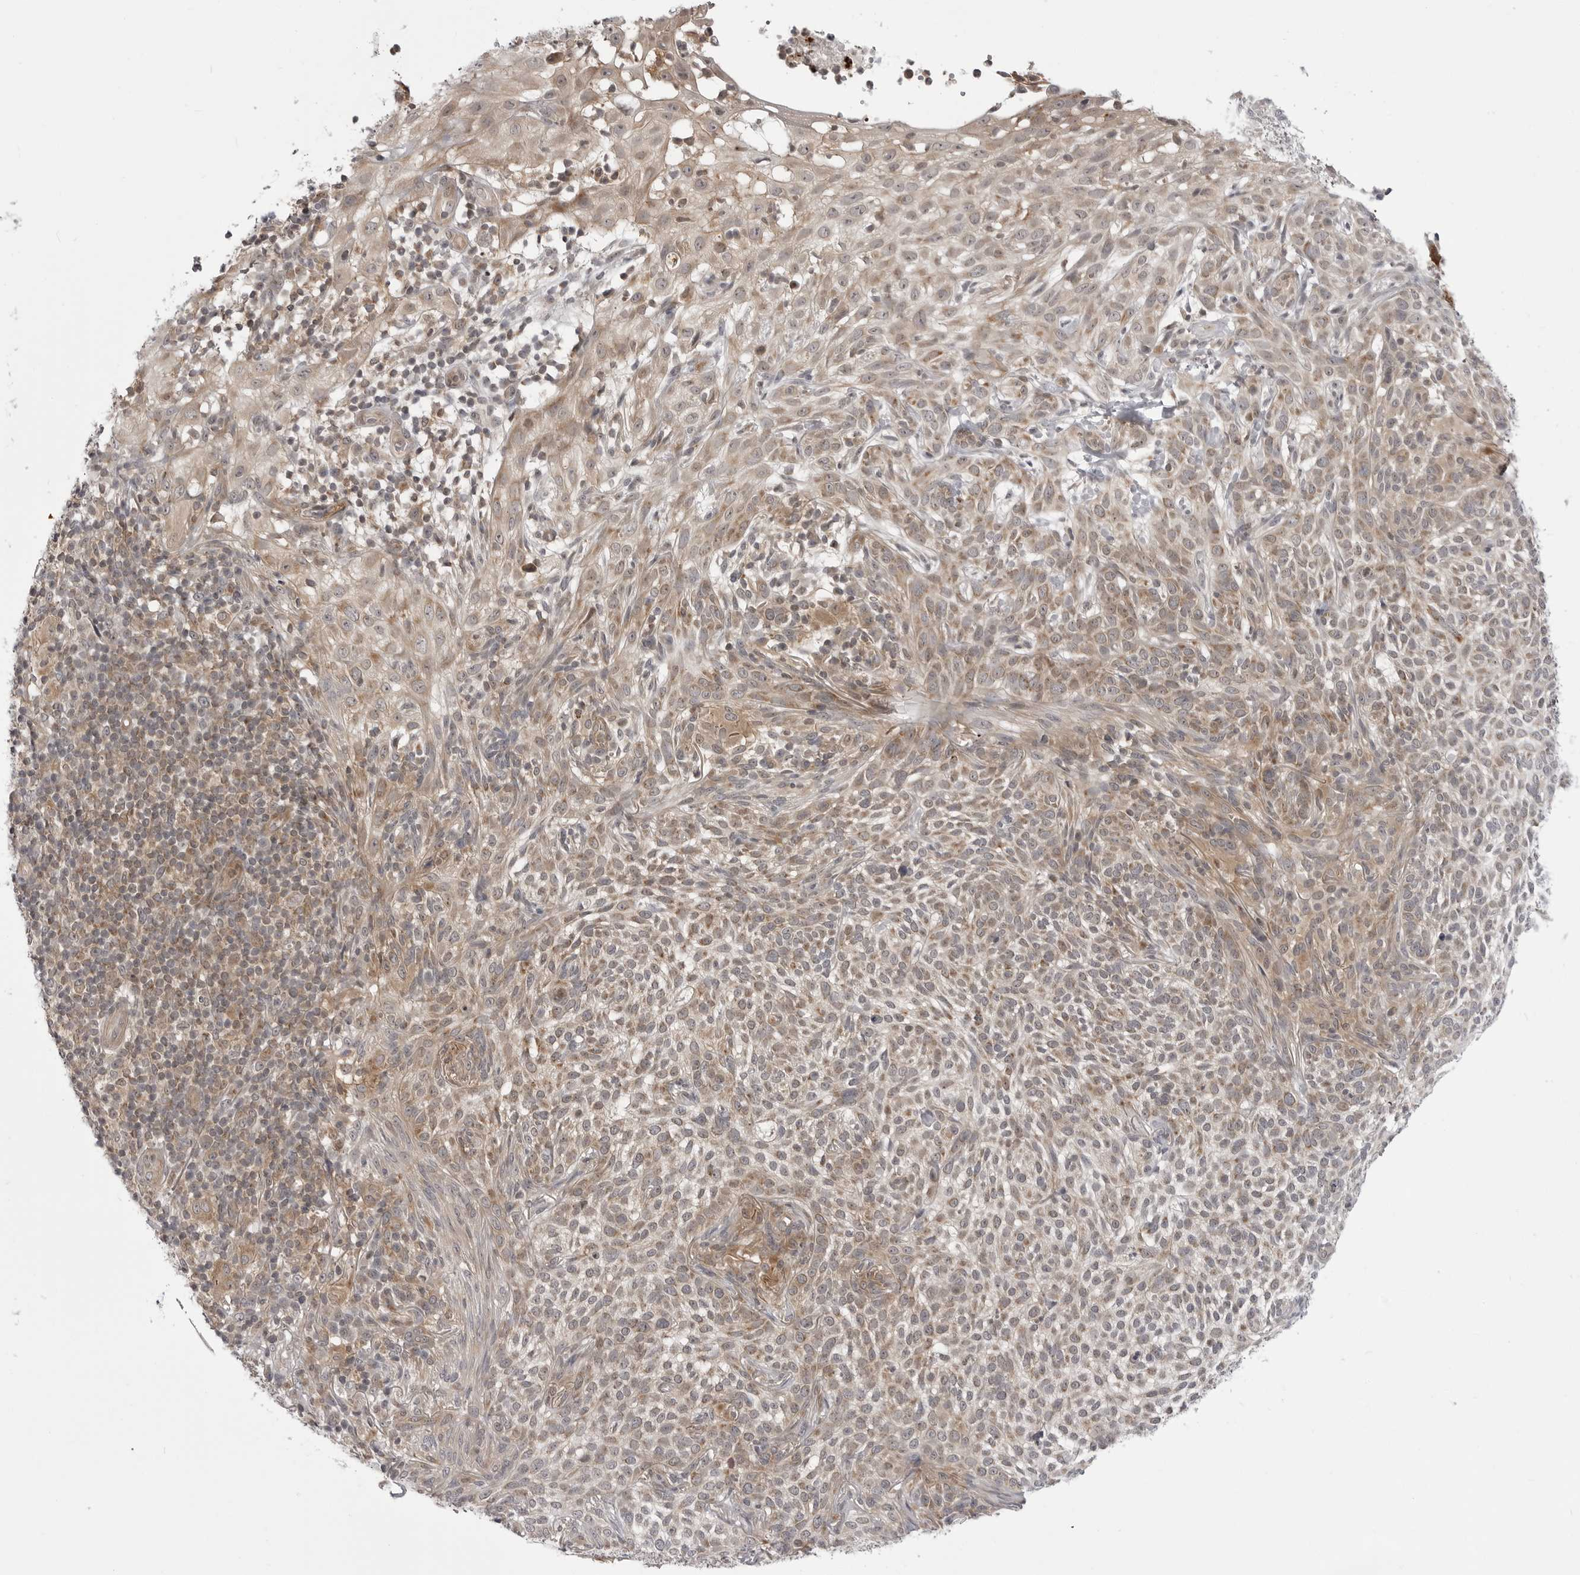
{"staining": {"intensity": "weak", "quantity": ">75%", "location": "cytoplasmic/membranous"}, "tissue": "skin cancer", "cell_type": "Tumor cells", "image_type": "cancer", "snomed": [{"axis": "morphology", "description": "Basal cell carcinoma"}, {"axis": "topography", "description": "Skin"}], "caption": "The immunohistochemical stain shows weak cytoplasmic/membranous expression in tumor cells of skin cancer tissue.", "gene": "CCDC18", "patient": {"sex": "female", "age": 64}}